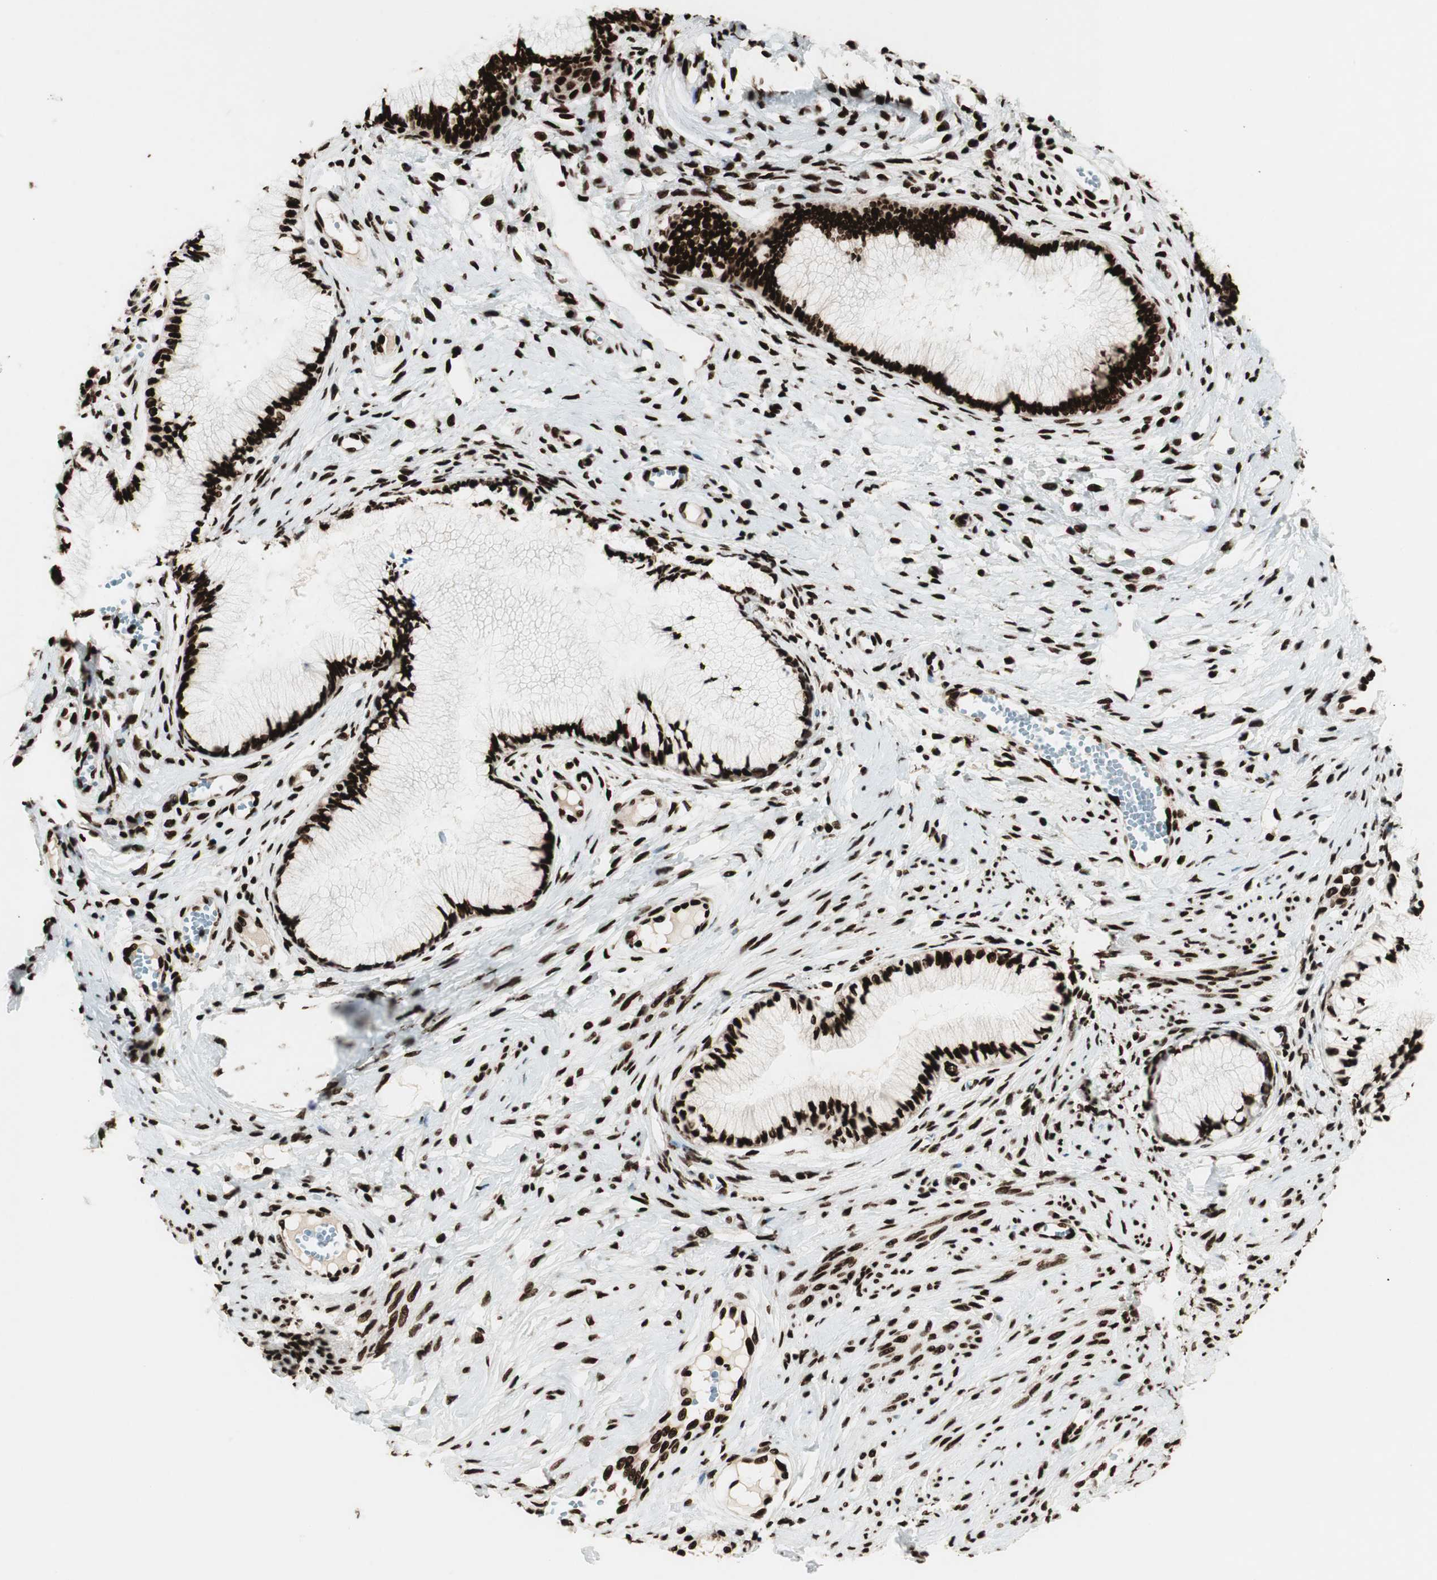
{"staining": {"intensity": "strong", "quantity": ">75%", "location": "cytoplasmic/membranous,nuclear"}, "tissue": "cervical cancer", "cell_type": "Tumor cells", "image_type": "cancer", "snomed": [{"axis": "morphology", "description": "Adenocarcinoma, NOS"}, {"axis": "topography", "description": "Cervix"}], "caption": "DAB immunohistochemical staining of cervical cancer reveals strong cytoplasmic/membranous and nuclear protein positivity in about >75% of tumor cells.", "gene": "EWSR1", "patient": {"sex": "female", "age": 36}}